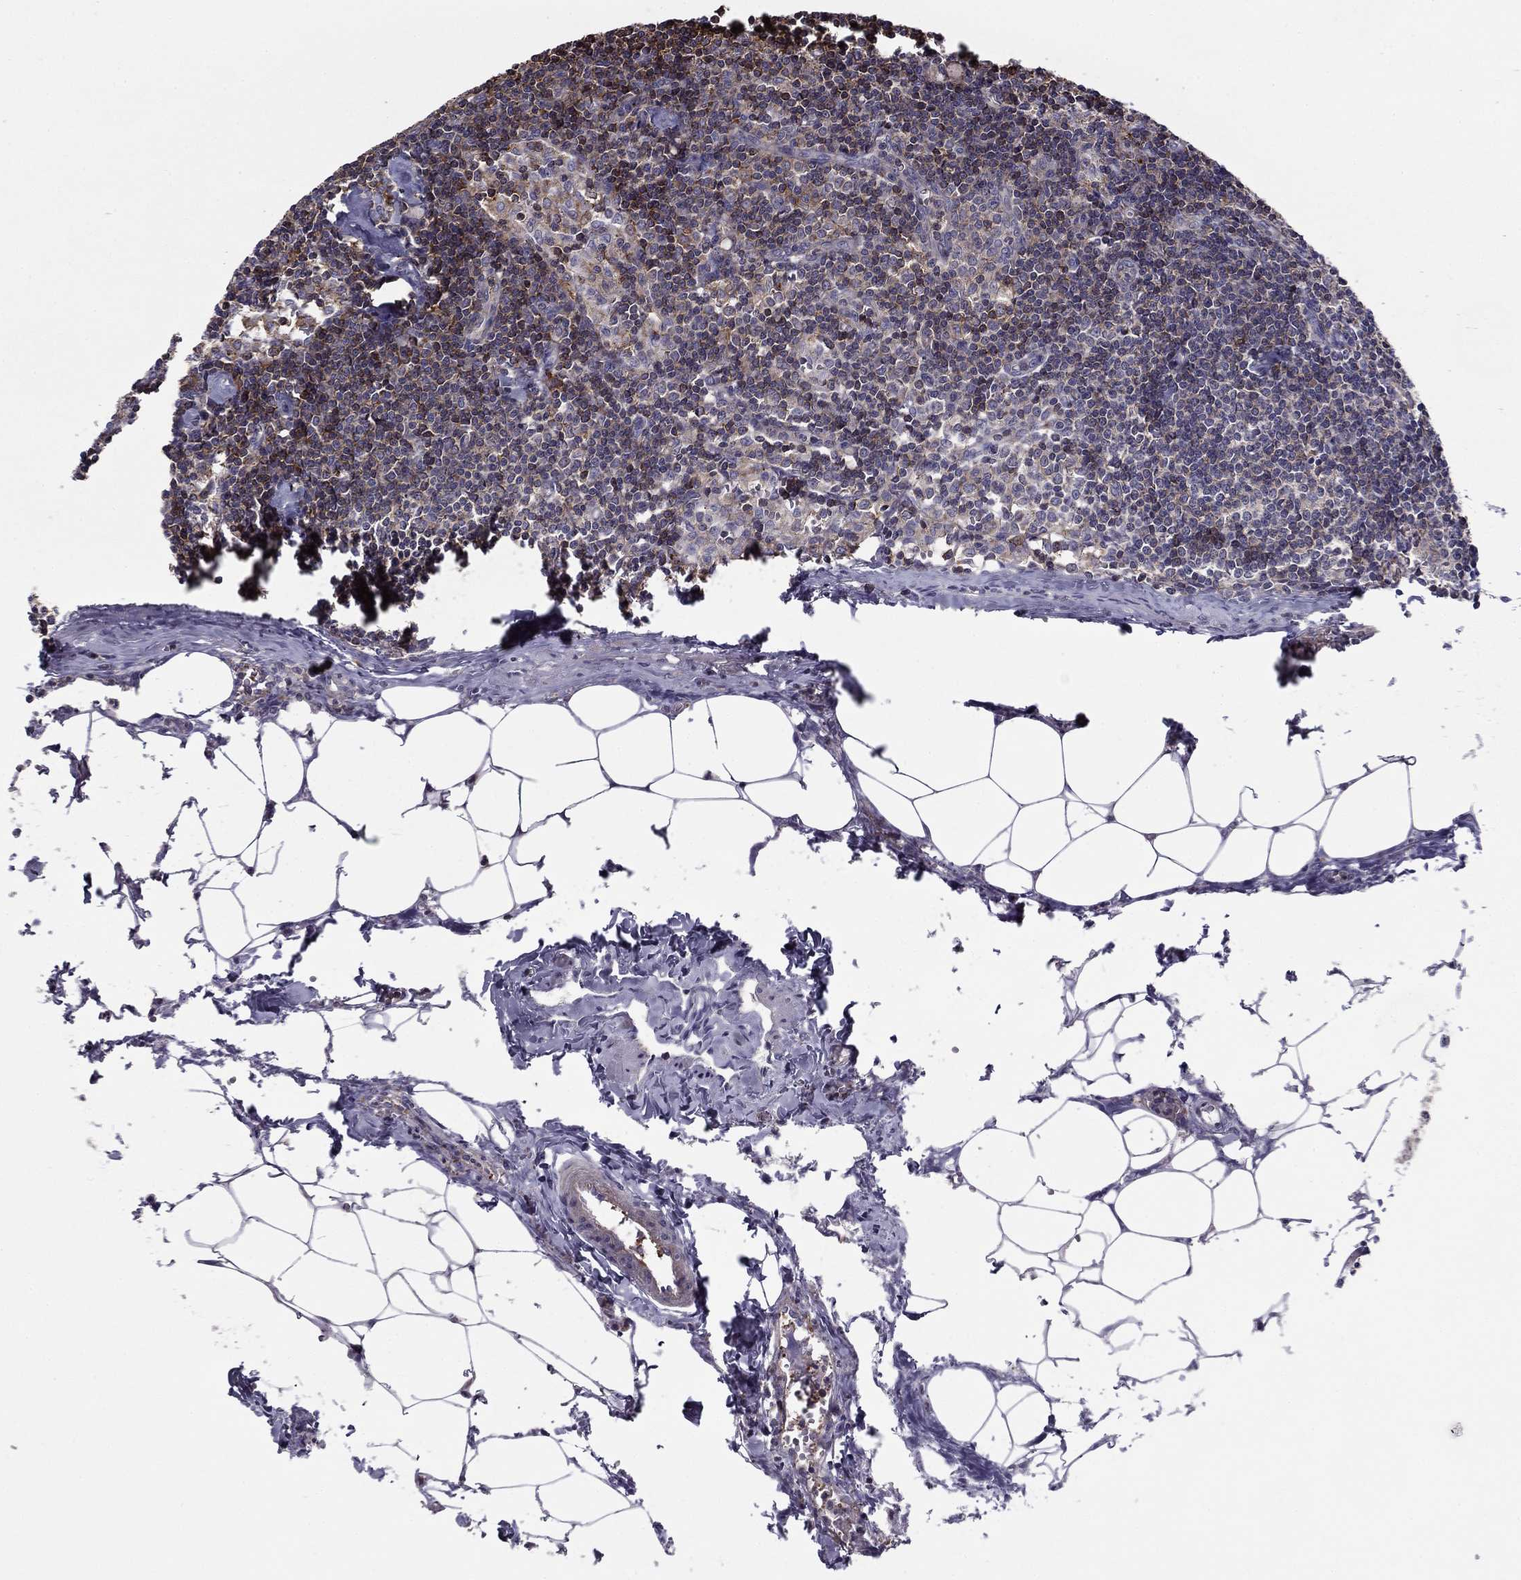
{"staining": {"intensity": "moderate", "quantity": "<25%", "location": "cytoplasmic/membranous"}, "tissue": "lymph node", "cell_type": "Germinal center cells", "image_type": "normal", "snomed": [{"axis": "morphology", "description": "Normal tissue, NOS"}, {"axis": "topography", "description": "Lymph node"}], "caption": "IHC staining of normal lymph node, which exhibits low levels of moderate cytoplasmic/membranous expression in about <25% of germinal center cells indicating moderate cytoplasmic/membranous protein positivity. The staining was performed using DAB (3,3'-diaminobenzidine) (brown) for protein detection and nuclei were counterstained in hematoxylin (blue).", "gene": "ALG6", "patient": {"sex": "female", "age": 51}}